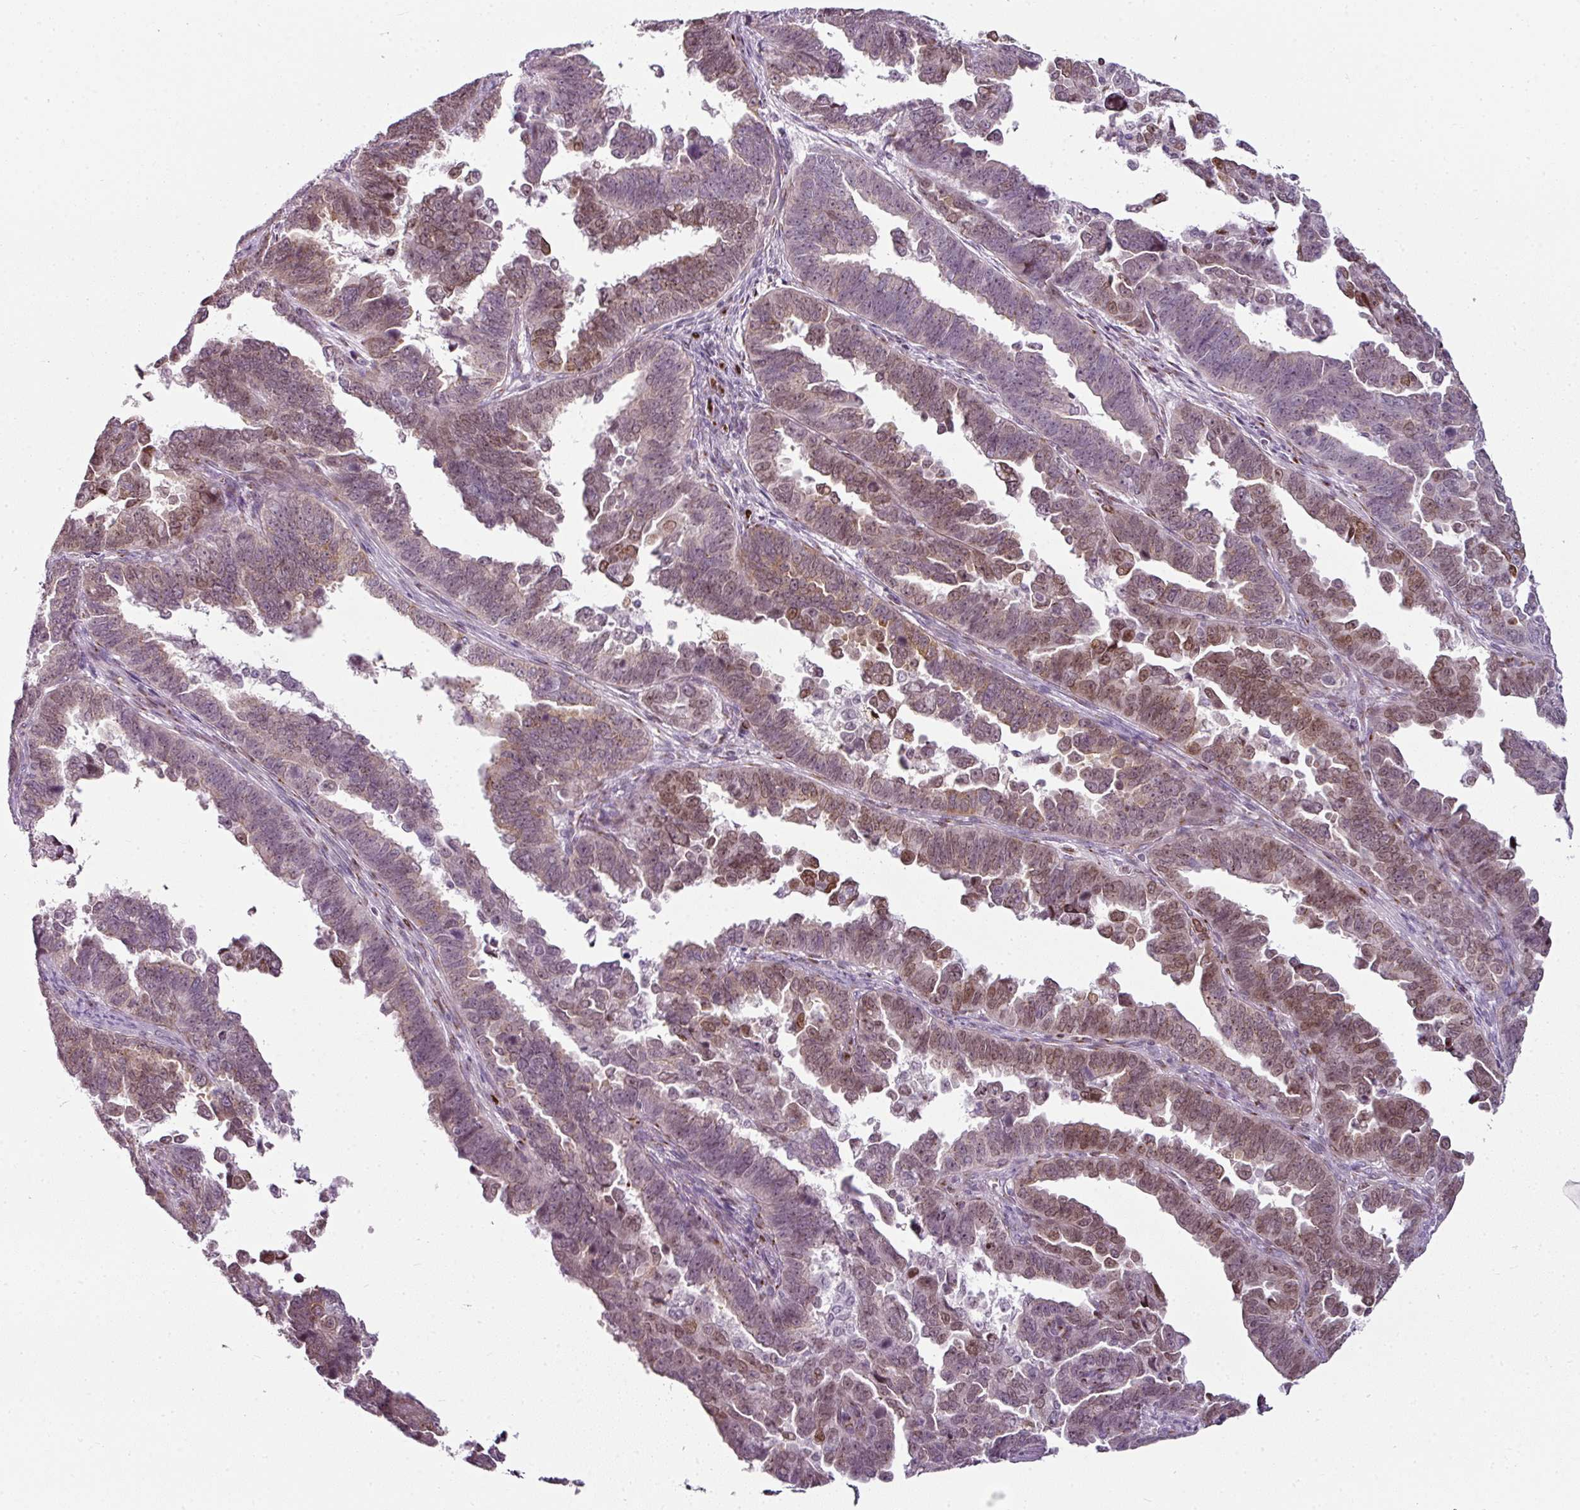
{"staining": {"intensity": "moderate", "quantity": ">75%", "location": "nuclear"}, "tissue": "endometrial cancer", "cell_type": "Tumor cells", "image_type": "cancer", "snomed": [{"axis": "morphology", "description": "Adenocarcinoma, NOS"}, {"axis": "topography", "description": "Endometrium"}], "caption": "Moderate nuclear expression is seen in about >75% of tumor cells in endometrial cancer (adenocarcinoma).", "gene": "SYT8", "patient": {"sex": "female", "age": 75}}